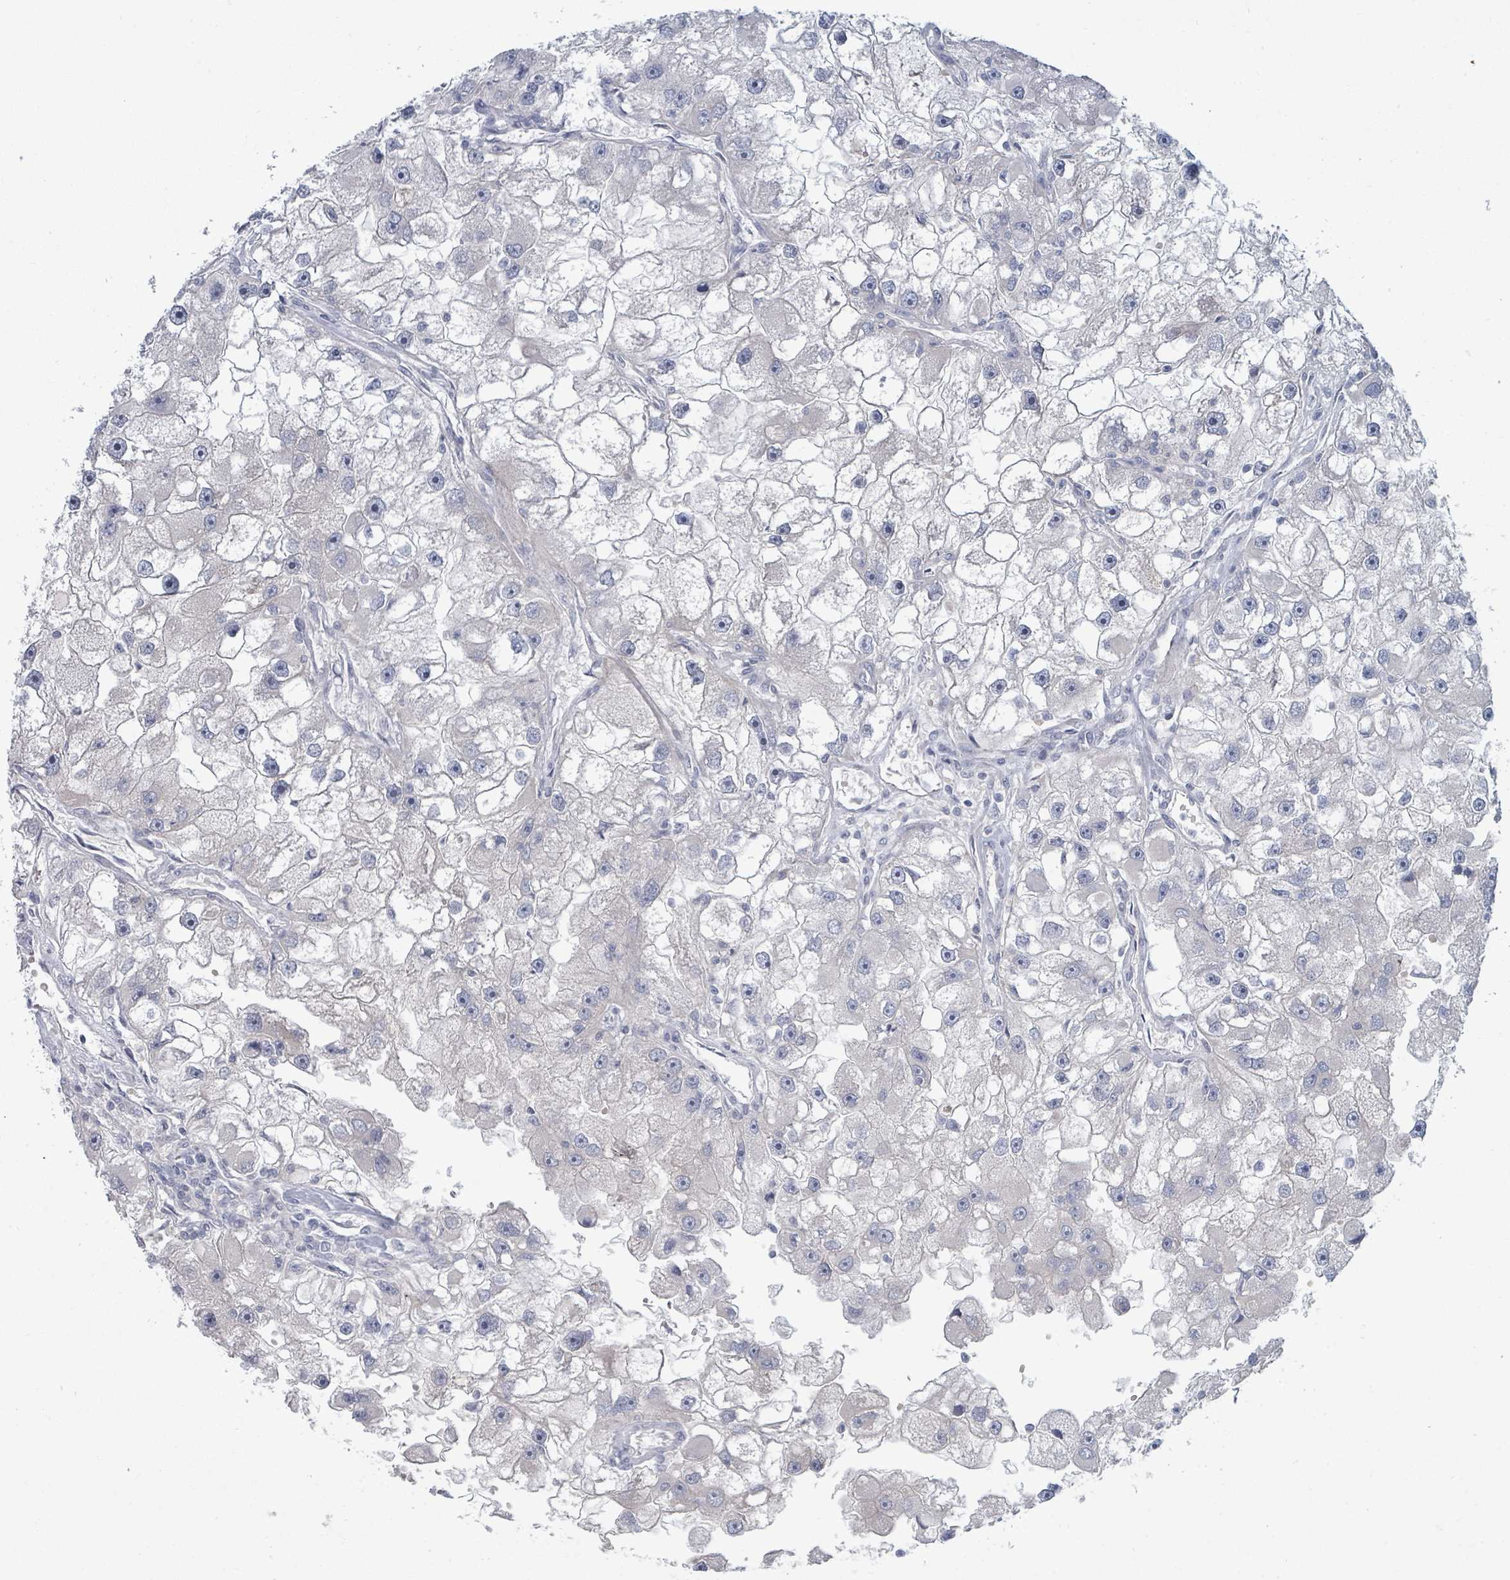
{"staining": {"intensity": "negative", "quantity": "none", "location": "none"}, "tissue": "renal cancer", "cell_type": "Tumor cells", "image_type": "cancer", "snomed": [{"axis": "morphology", "description": "Adenocarcinoma, NOS"}, {"axis": "topography", "description": "Kidney"}], "caption": "Micrograph shows no significant protein staining in tumor cells of renal cancer. (Immunohistochemistry (ihc), brightfield microscopy, high magnification).", "gene": "SLC25A45", "patient": {"sex": "male", "age": 63}}